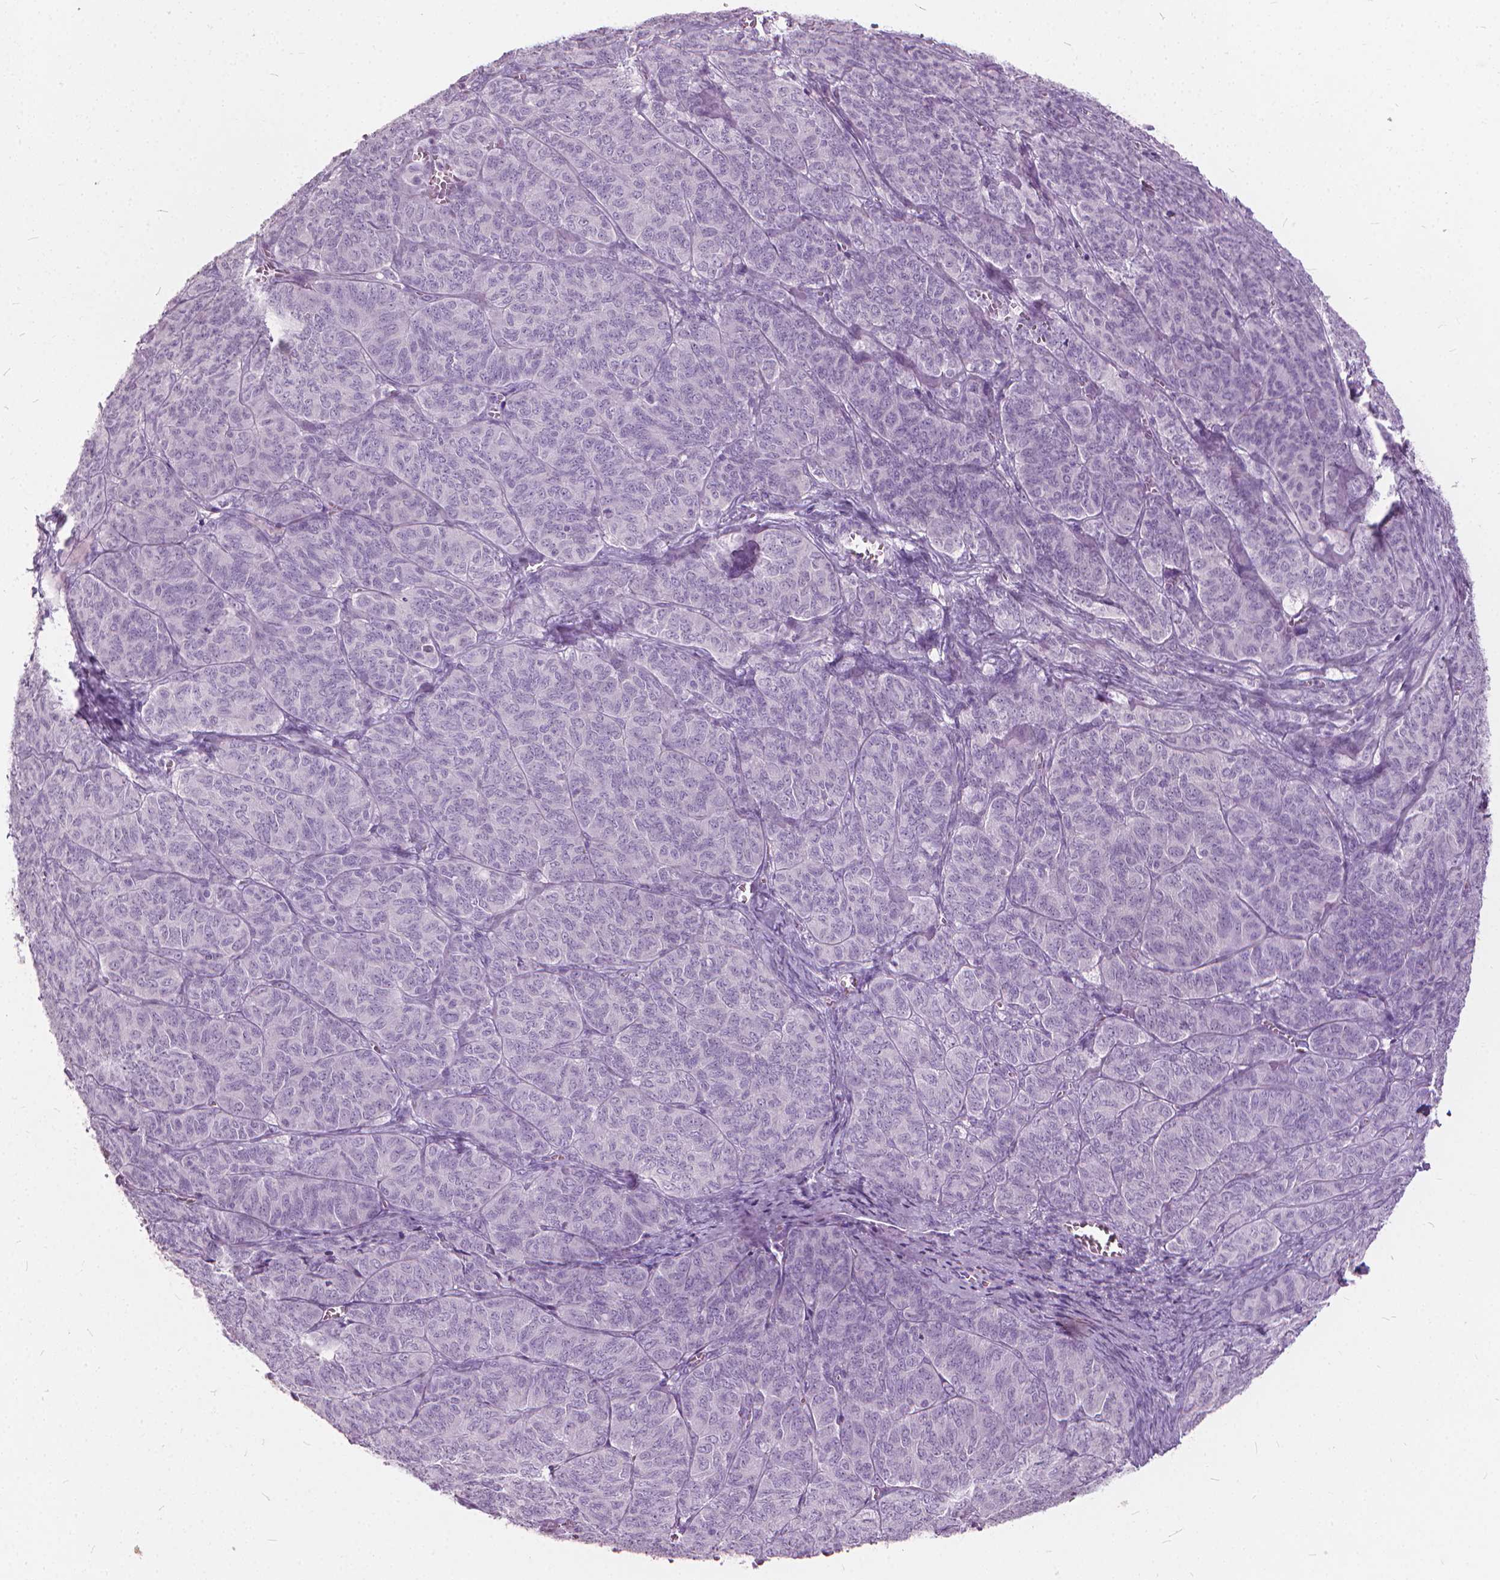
{"staining": {"intensity": "negative", "quantity": "none", "location": "none"}, "tissue": "ovarian cancer", "cell_type": "Tumor cells", "image_type": "cancer", "snomed": [{"axis": "morphology", "description": "Carcinoma, endometroid"}, {"axis": "topography", "description": "Ovary"}], "caption": "Endometroid carcinoma (ovarian) was stained to show a protein in brown. There is no significant expression in tumor cells.", "gene": "DNM1", "patient": {"sex": "female", "age": 80}}